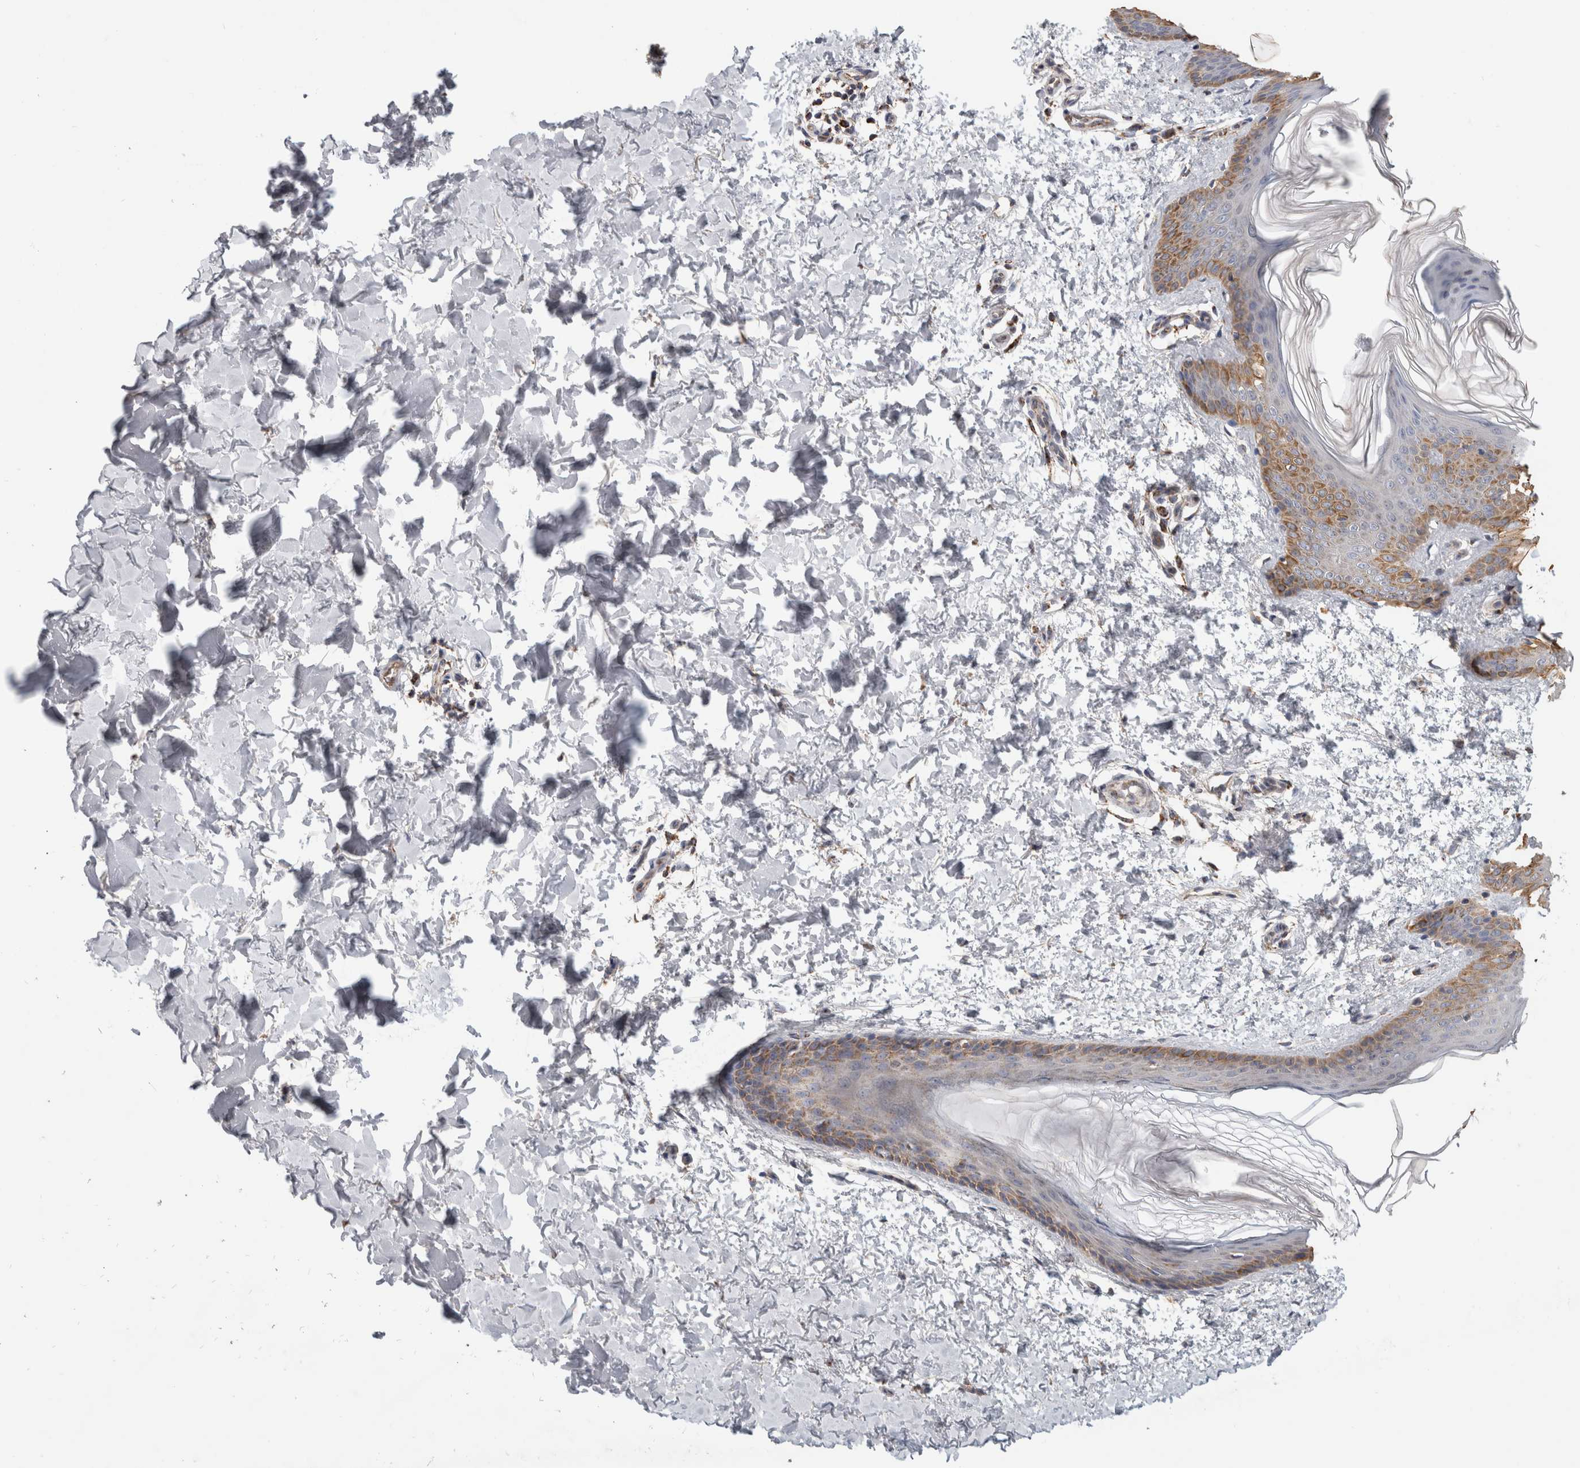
{"staining": {"intensity": "moderate", "quantity": ">75%", "location": "cytoplasmic/membranous"}, "tissue": "skin", "cell_type": "Fibroblasts", "image_type": "normal", "snomed": [{"axis": "morphology", "description": "Normal tissue, NOS"}, {"axis": "morphology", "description": "Neoplasm, benign, NOS"}, {"axis": "topography", "description": "Skin"}, {"axis": "topography", "description": "Soft tissue"}], "caption": "Fibroblasts demonstrate moderate cytoplasmic/membranous staining in about >75% of cells in benign skin. (DAB IHC with brightfield microscopy, high magnification).", "gene": "ST8SIA1", "patient": {"sex": "male", "age": 26}}